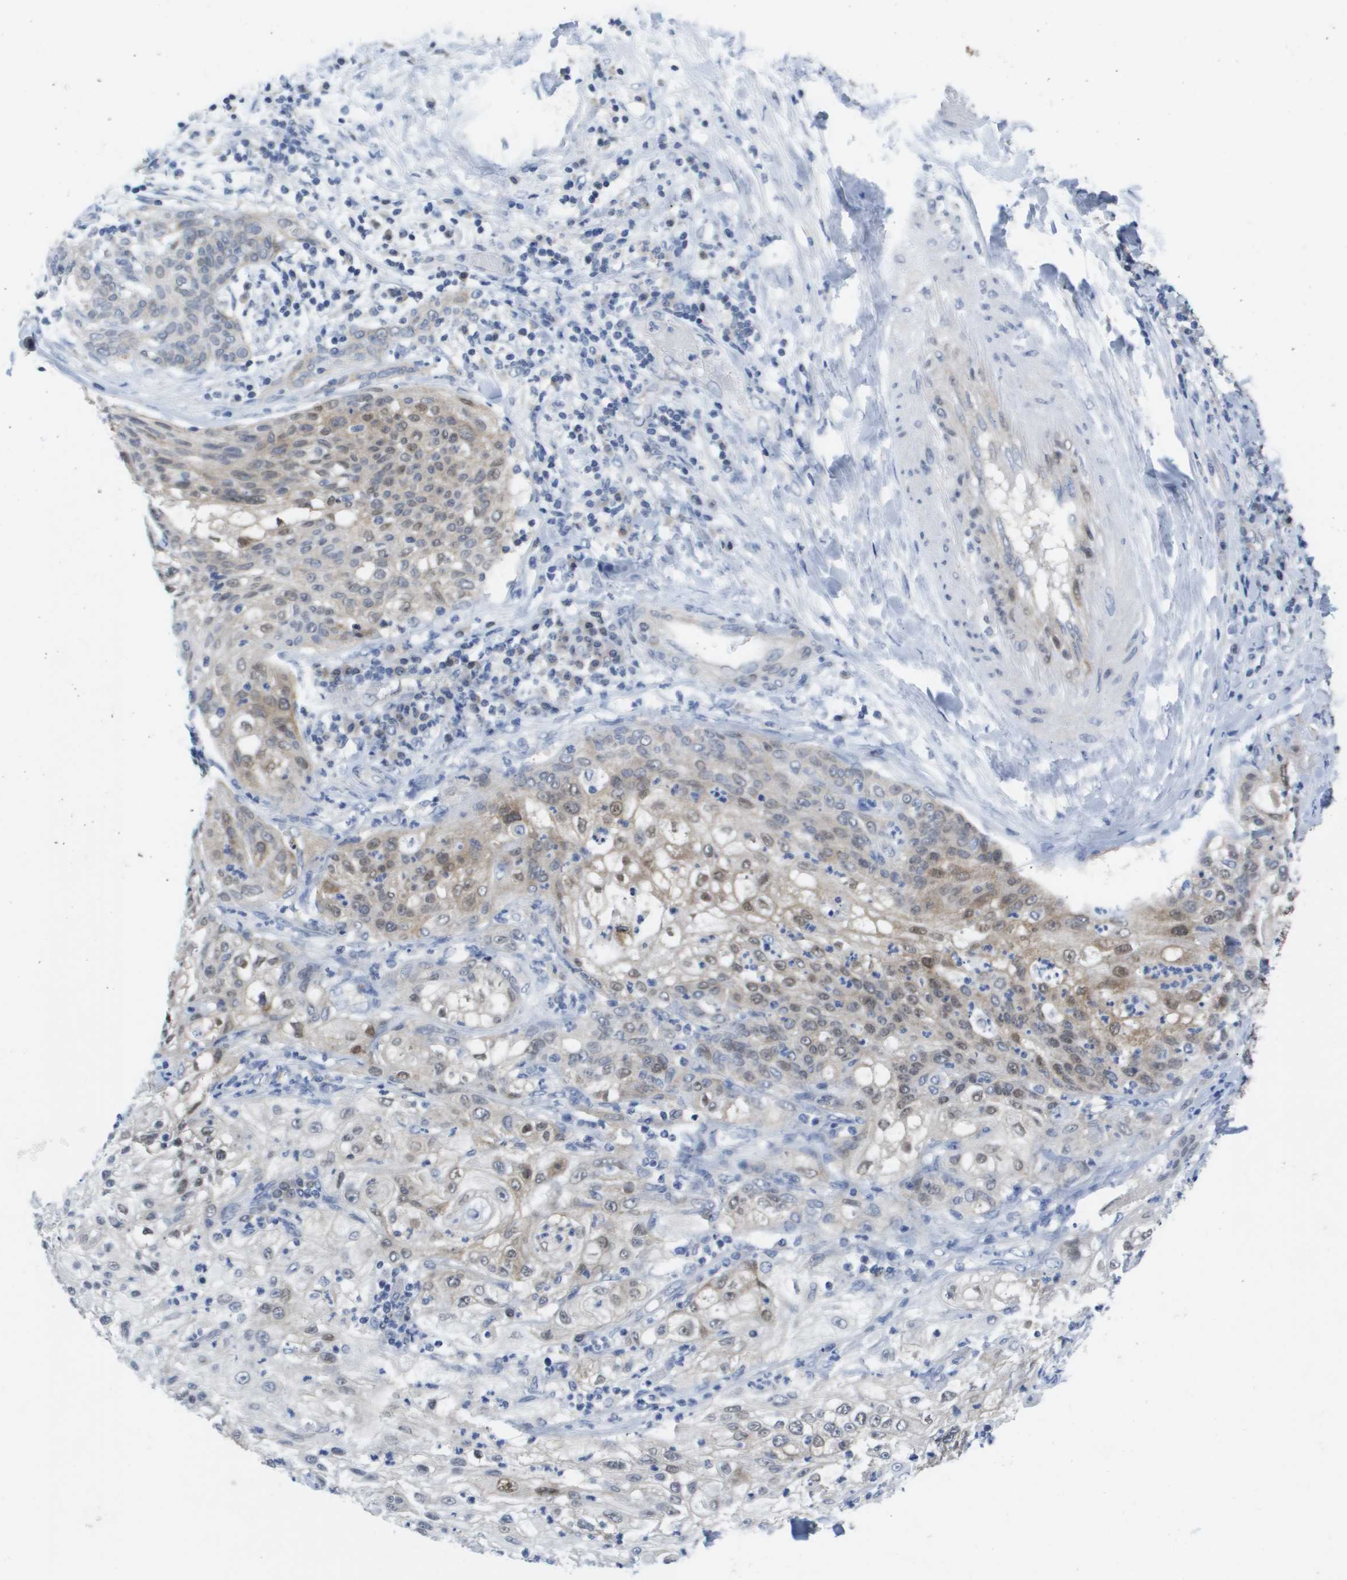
{"staining": {"intensity": "weak", "quantity": "25%-75%", "location": "cytoplasmic/membranous,nuclear"}, "tissue": "lung cancer", "cell_type": "Tumor cells", "image_type": "cancer", "snomed": [{"axis": "morphology", "description": "Inflammation, NOS"}, {"axis": "morphology", "description": "Squamous cell carcinoma, NOS"}, {"axis": "topography", "description": "Lymph node"}, {"axis": "topography", "description": "Soft tissue"}, {"axis": "topography", "description": "Lung"}], "caption": "Immunohistochemical staining of human lung cancer displays low levels of weak cytoplasmic/membranous and nuclear staining in approximately 25%-75% of tumor cells.", "gene": "FKBP4", "patient": {"sex": "male", "age": 66}}